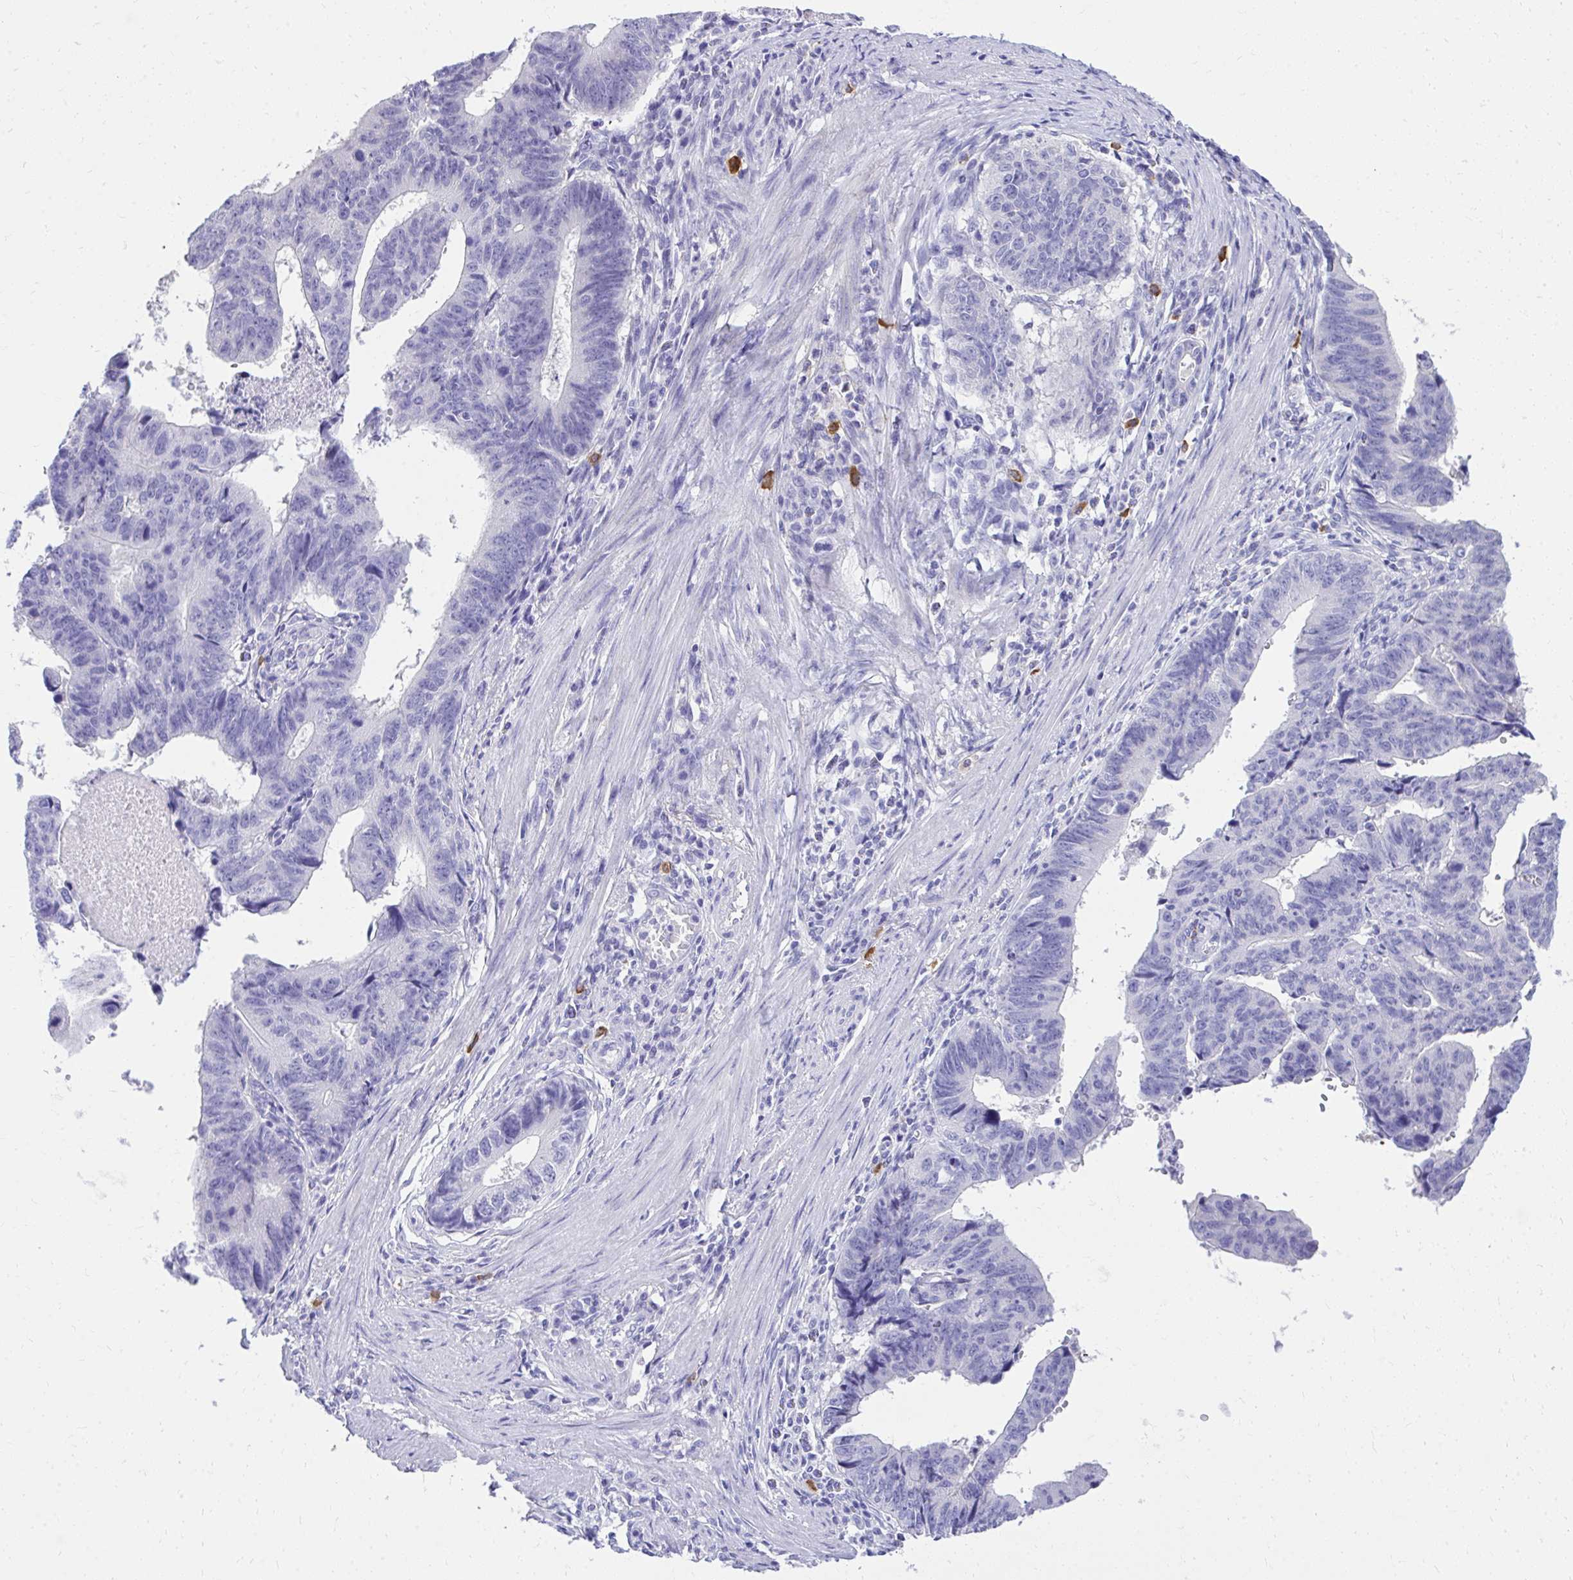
{"staining": {"intensity": "negative", "quantity": "none", "location": "none"}, "tissue": "stomach cancer", "cell_type": "Tumor cells", "image_type": "cancer", "snomed": [{"axis": "morphology", "description": "Adenocarcinoma, NOS"}, {"axis": "topography", "description": "Stomach"}], "caption": "An immunohistochemistry (IHC) image of stomach cancer is shown. There is no staining in tumor cells of stomach cancer. (DAB IHC, high magnification).", "gene": "PSD", "patient": {"sex": "male", "age": 59}}